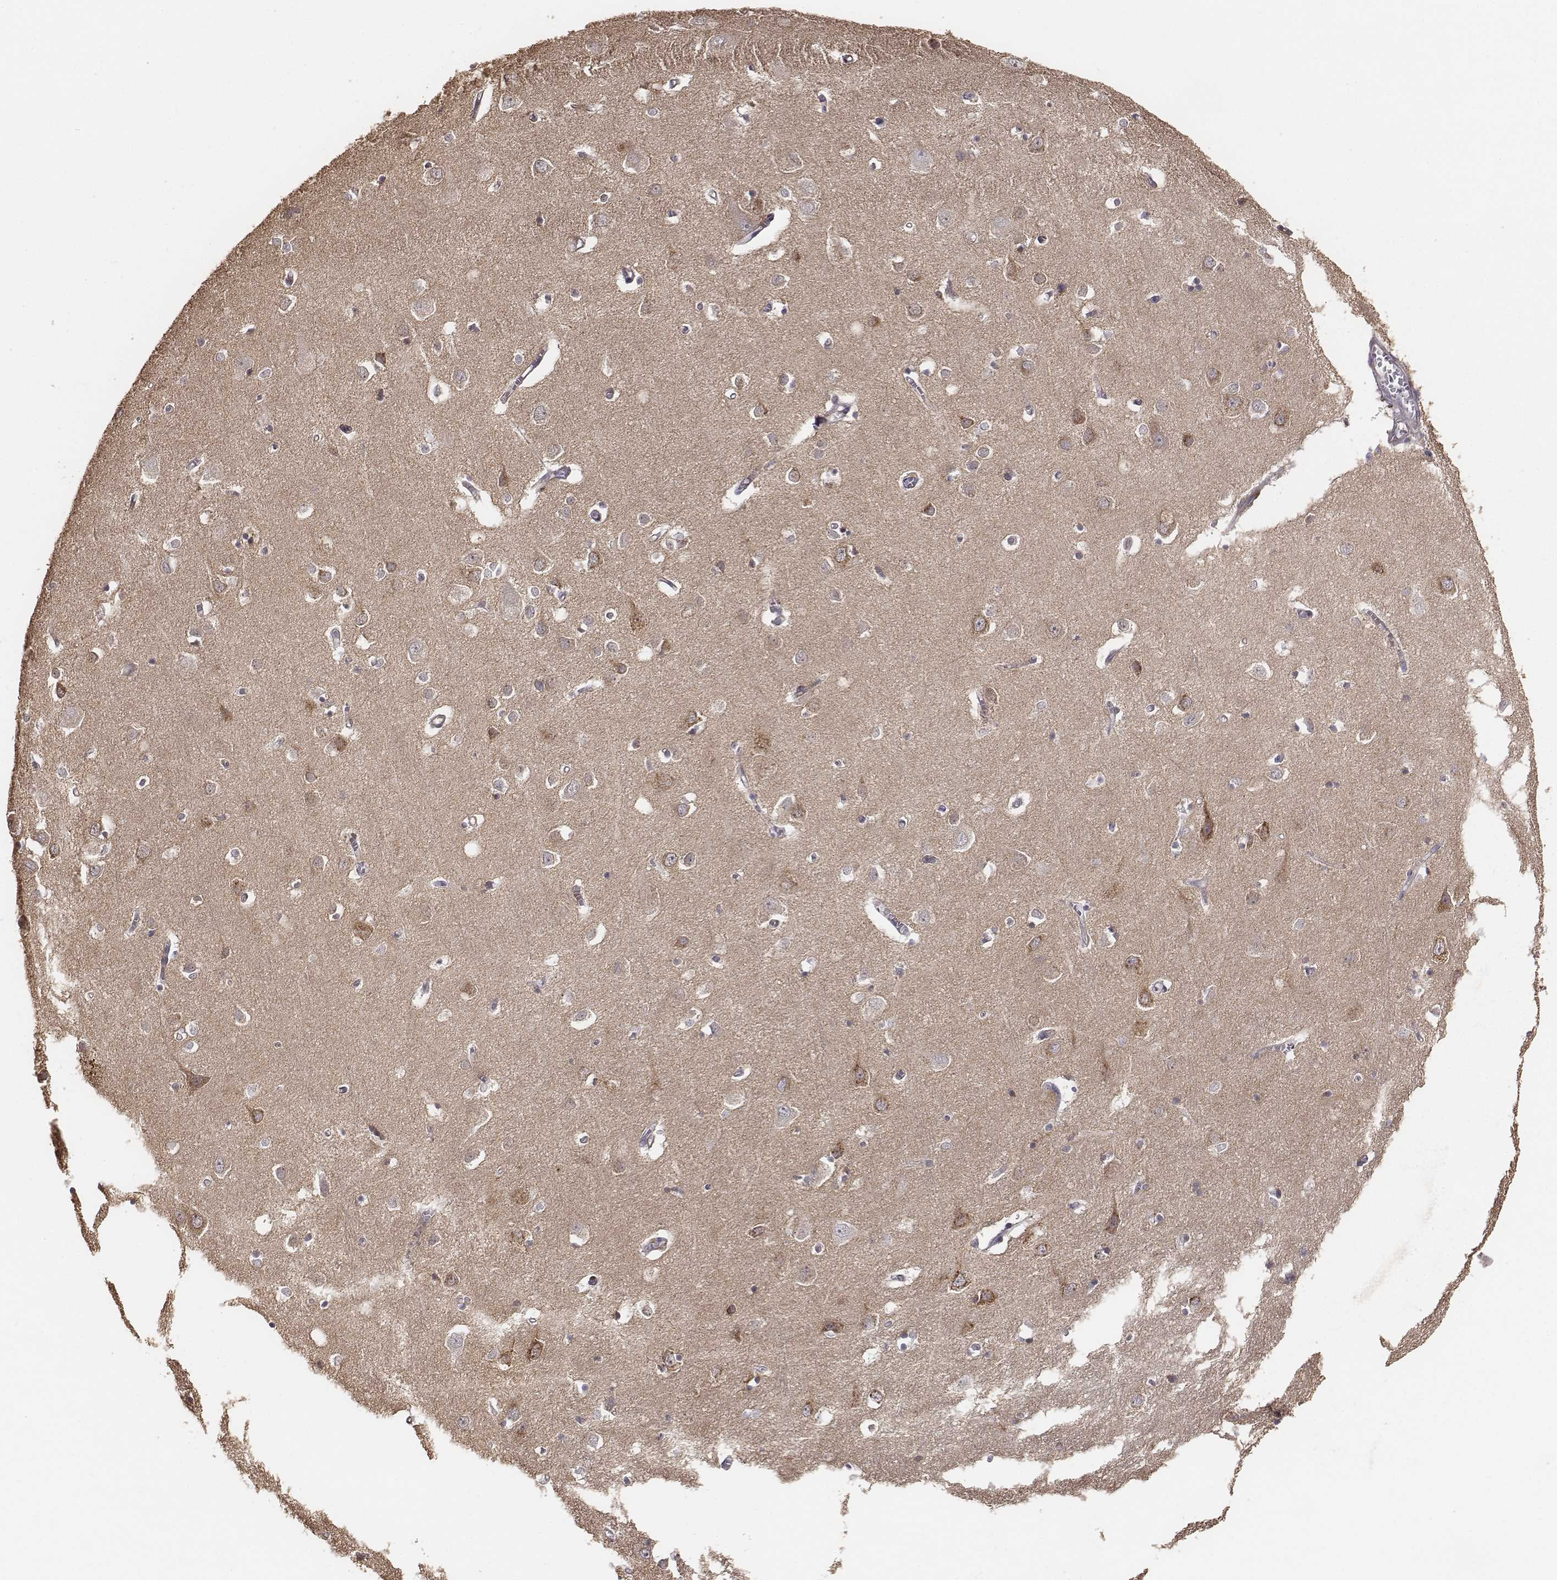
{"staining": {"intensity": "weak", "quantity": ">75%", "location": "cytoplasmic/membranous"}, "tissue": "cerebral cortex", "cell_type": "Endothelial cells", "image_type": "normal", "snomed": [{"axis": "morphology", "description": "Normal tissue, NOS"}, {"axis": "topography", "description": "Cerebral cortex"}], "caption": "Cerebral cortex stained with immunohistochemistry reveals weak cytoplasmic/membranous expression in about >75% of endothelial cells.", "gene": "AP1B1", "patient": {"sex": "male", "age": 70}}